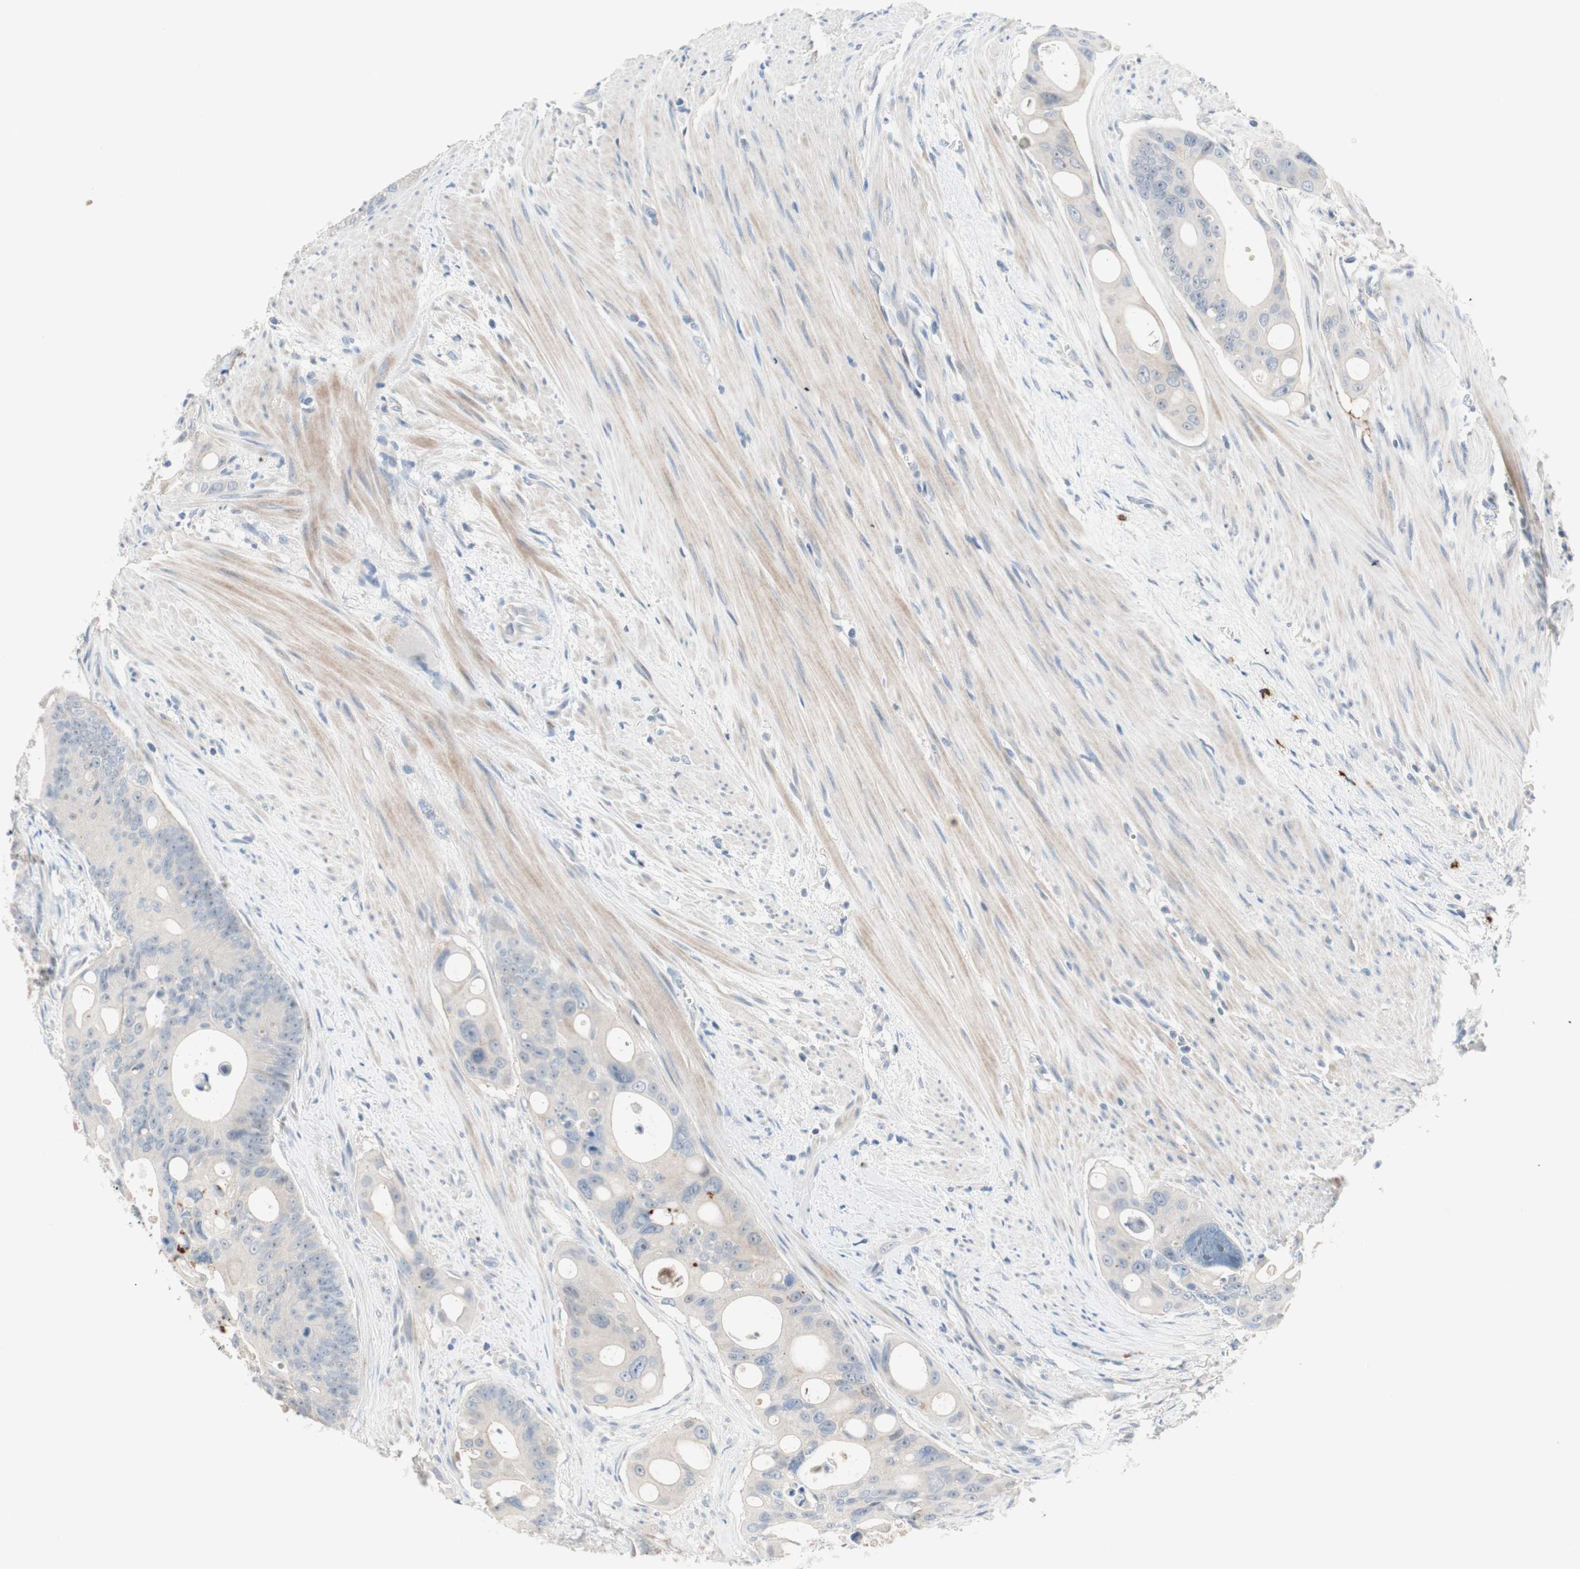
{"staining": {"intensity": "negative", "quantity": "none", "location": "none"}, "tissue": "colorectal cancer", "cell_type": "Tumor cells", "image_type": "cancer", "snomed": [{"axis": "morphology", "description": "Adenocarcinoma, NOS"}, {"axis": "topography", "description": "Colon"}], "caption": "An immunohistochemistry histopathology image of colorectal adenocarcinoma is shown. There is no staining in tumor cells of colorectal adenocarcinoma. The staining was performed using DAB to visualize the protein expression in brown, while the nuclei were stained in blue with hematoxylin (Magnification: 20x).", "gene": "PDZK1", "patient": {"sex": "female", "age": 57}}